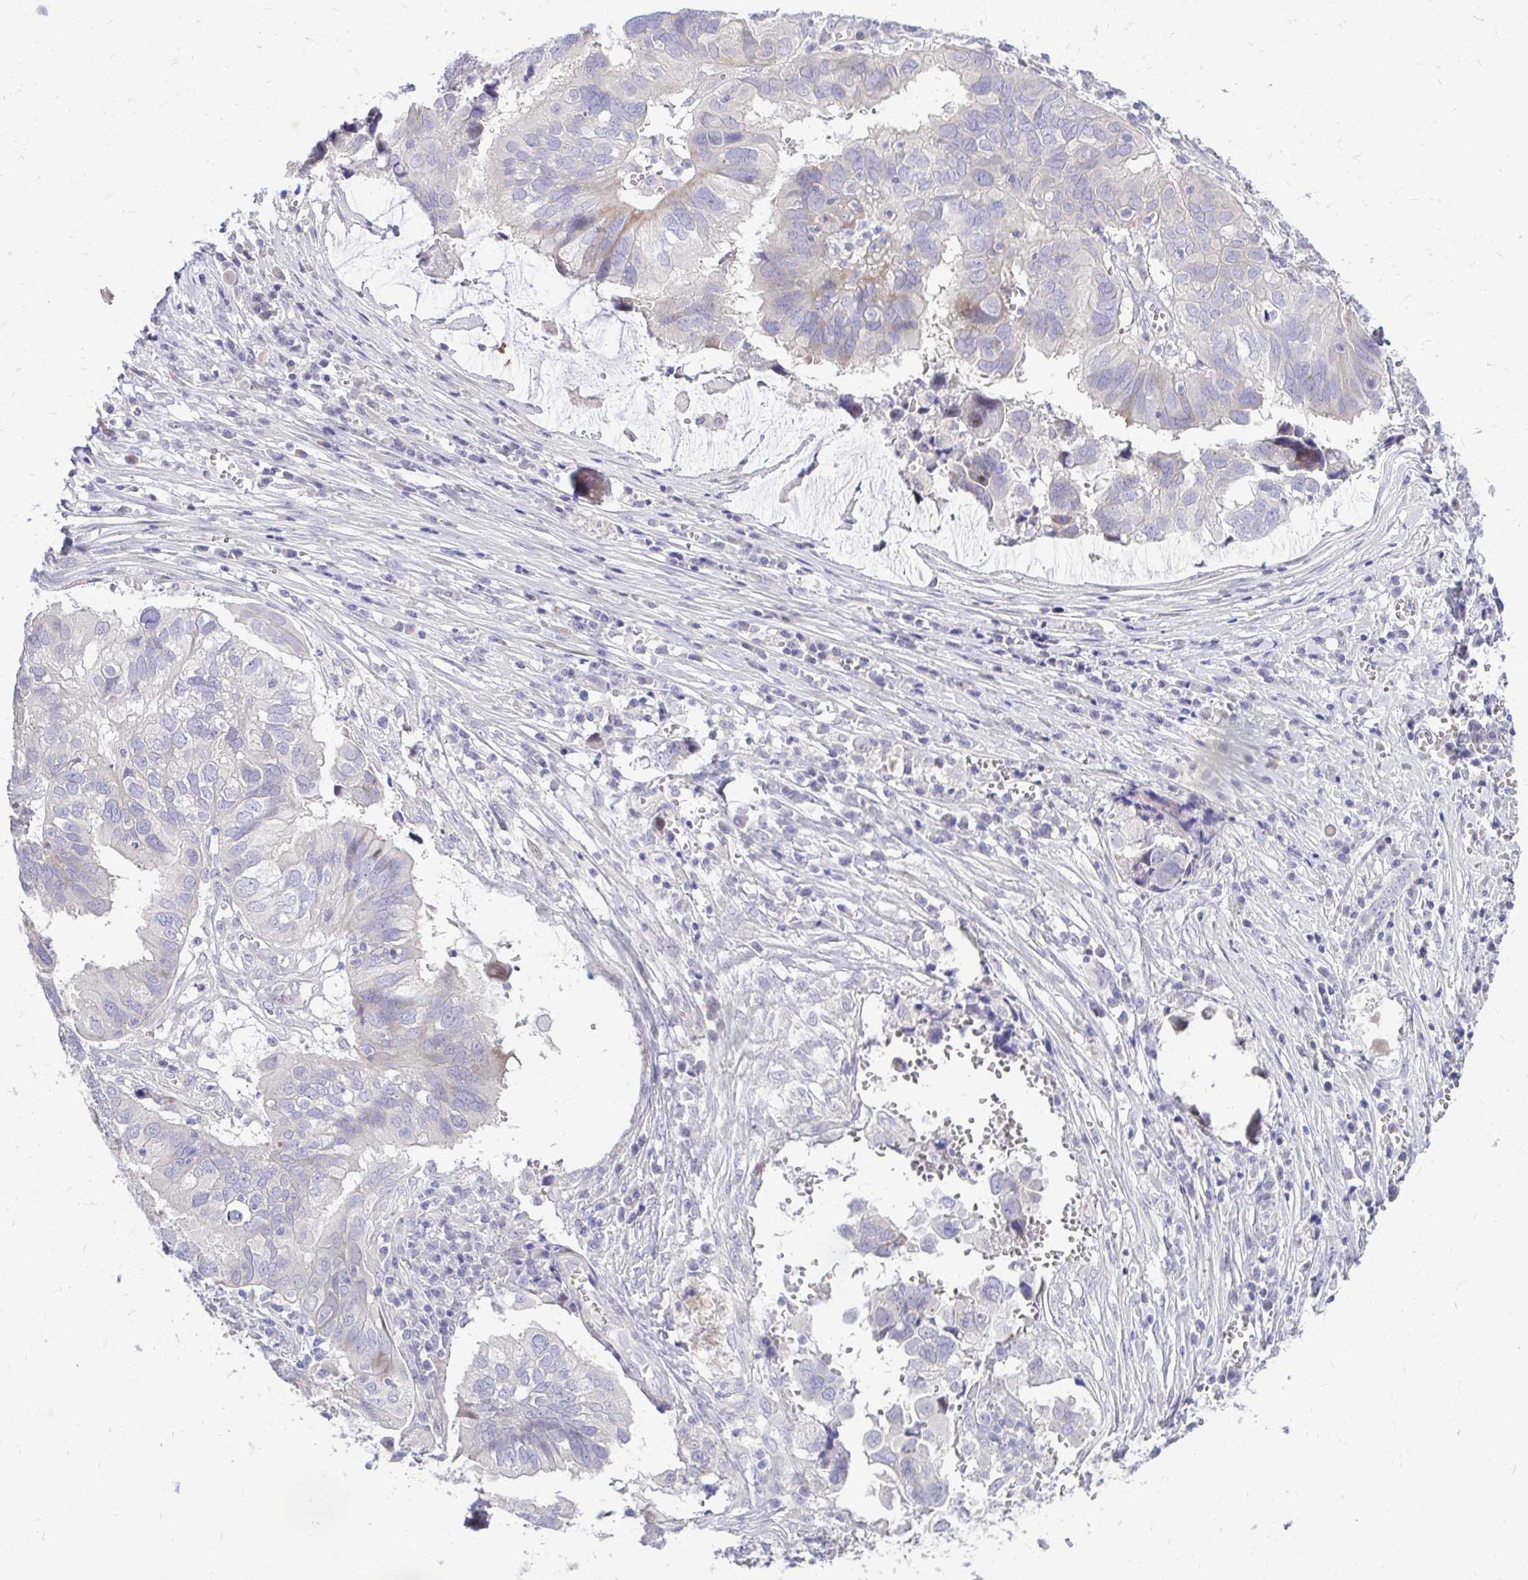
{"staining": {"intensity": "negative", "quantity": "none", "location": "none"}, "tissue": "ovarian cancer", "cell_type": "Tumor cells", "image_type": "cancer", "snomed": [{"axis": "morphology", "description": "Cystadenocarcinoma, serous, NOS"}, {"axis": "topography", "description": "Ovary"}], "caption": "An immunohistochemistry photomicrograph of ovarian cancer (serous cystadenocarcinoma) is shown. There is no staining in tumor cells of ovarian cancer (serous cystadenocarcinoma).", "gene": "OR8D1", "patient": {"sex": "female", "age": 79}}